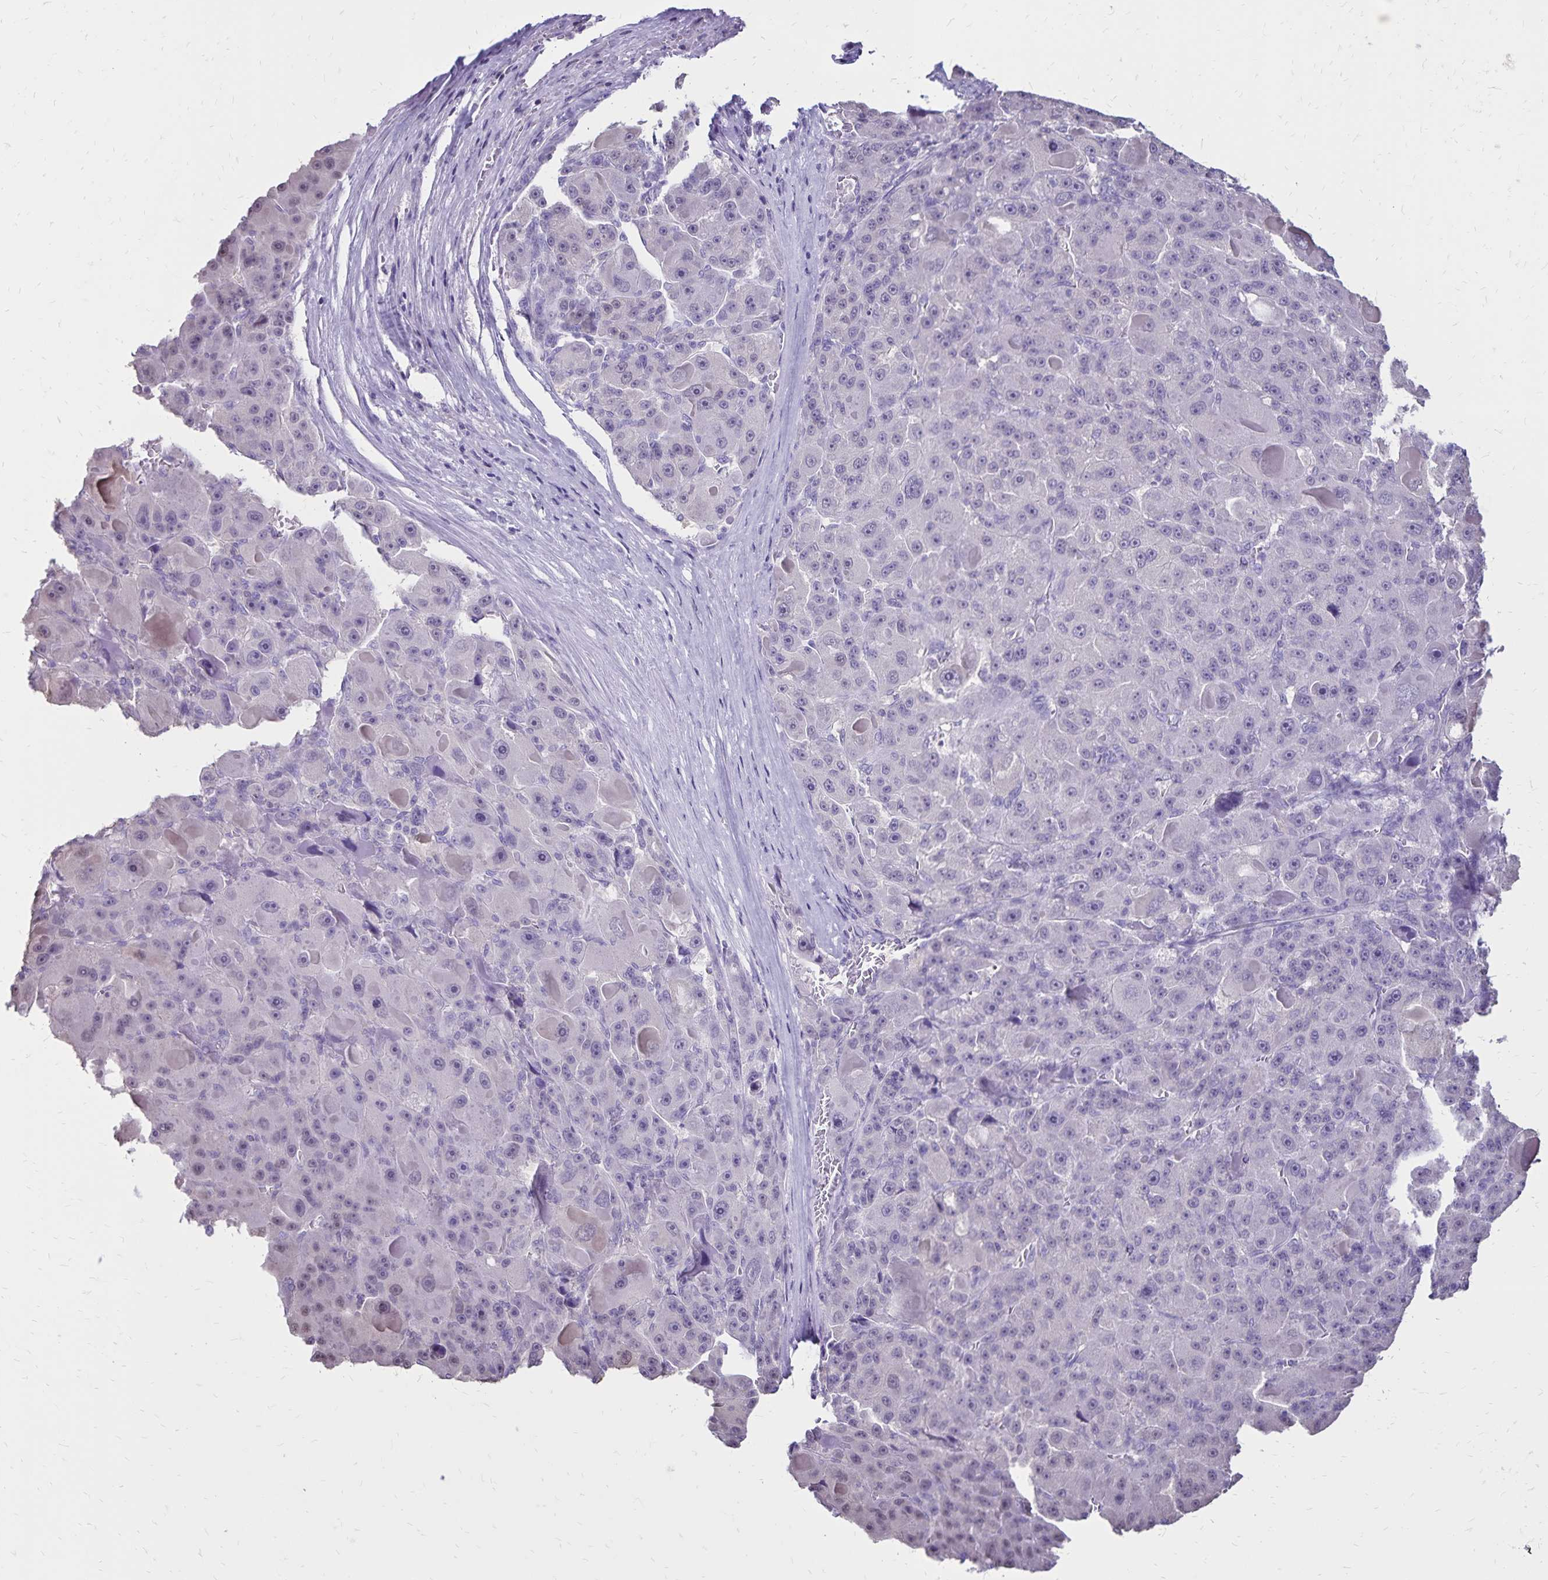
{"staining": {"intensity": "negative", "quantity": "none", "location": "none"}, "tissue": "liver cancer", "cell_type": "Tumor cells", "image_type": "cancer", "snomed": [{"axis": "morphology", "description": "Carcinoma, Hepatocellular, NOS"}, {"axis": "topography", "description": "Liver"}], "caption": "Liver cancer stained for a protein using immunohistochemistry (IHC) exhibits no staining tumor cells.", "gene": "SH3GL3", "patient": {"sex": "male", "age": 76}}